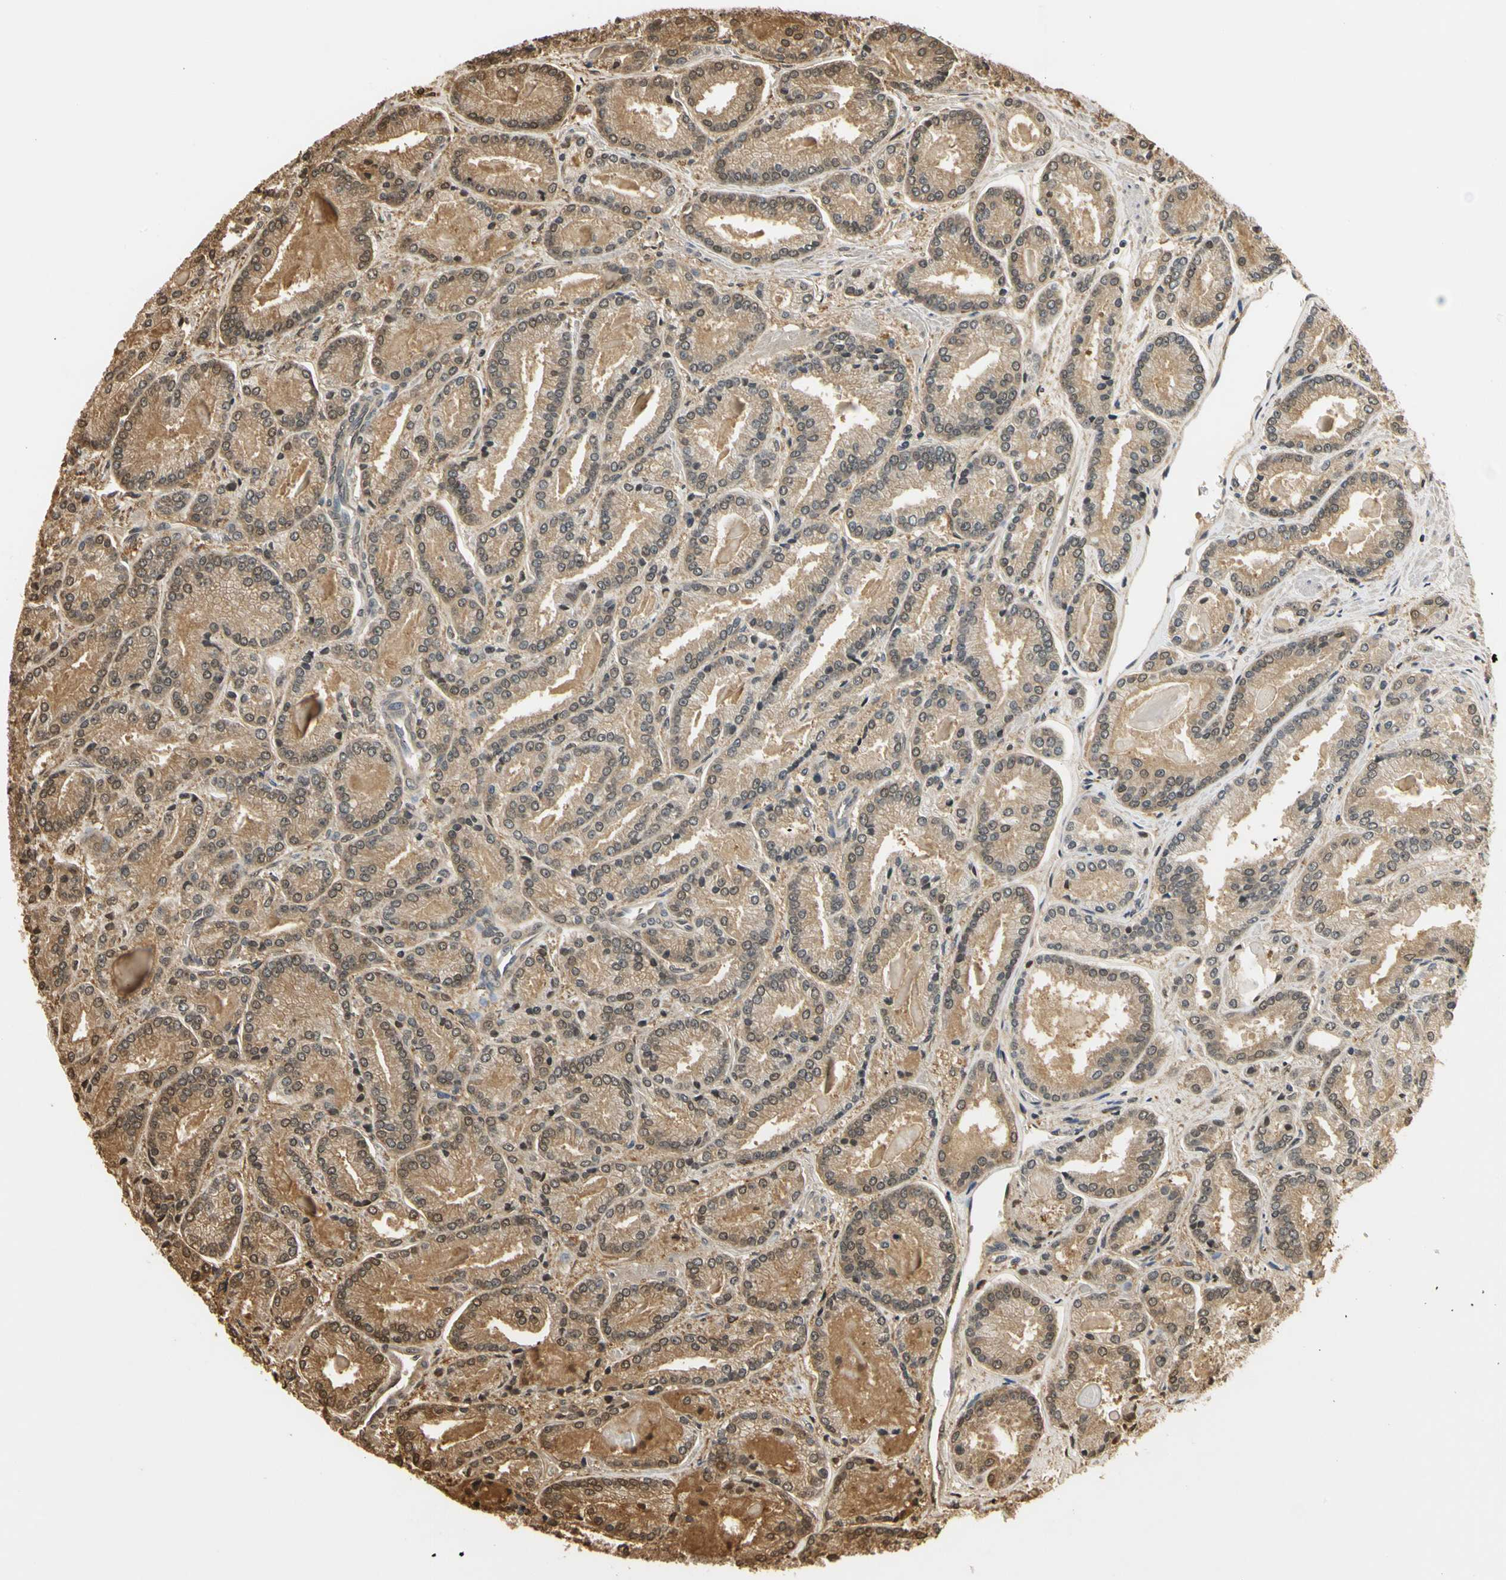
{"staining": {"intensity": "moderate", "quantity": ">75%", "location": "cytoplasmic/membranous"}, "tissue": "prostate cancer", "cell_type": "Tumor cells", "image_type": "cancer", "snomed": [{"axis": "morphology", "description": "Adenocarcinoma, Low grade"}, {"axis": "topography", "description": "Prostate"}], "caption": "Low-grade adenocarcinoma (prostate) stained with DAB immunohistochemistry demonstrates medium levels of moderate cytoplasmic/membranous positivity in approximately >75% of tumor cells. (brown staining indicates protein expression, while blue staining denotes nuclei).", "gene": "SOD1", "patient": {"sex": "male", "age": 59}}